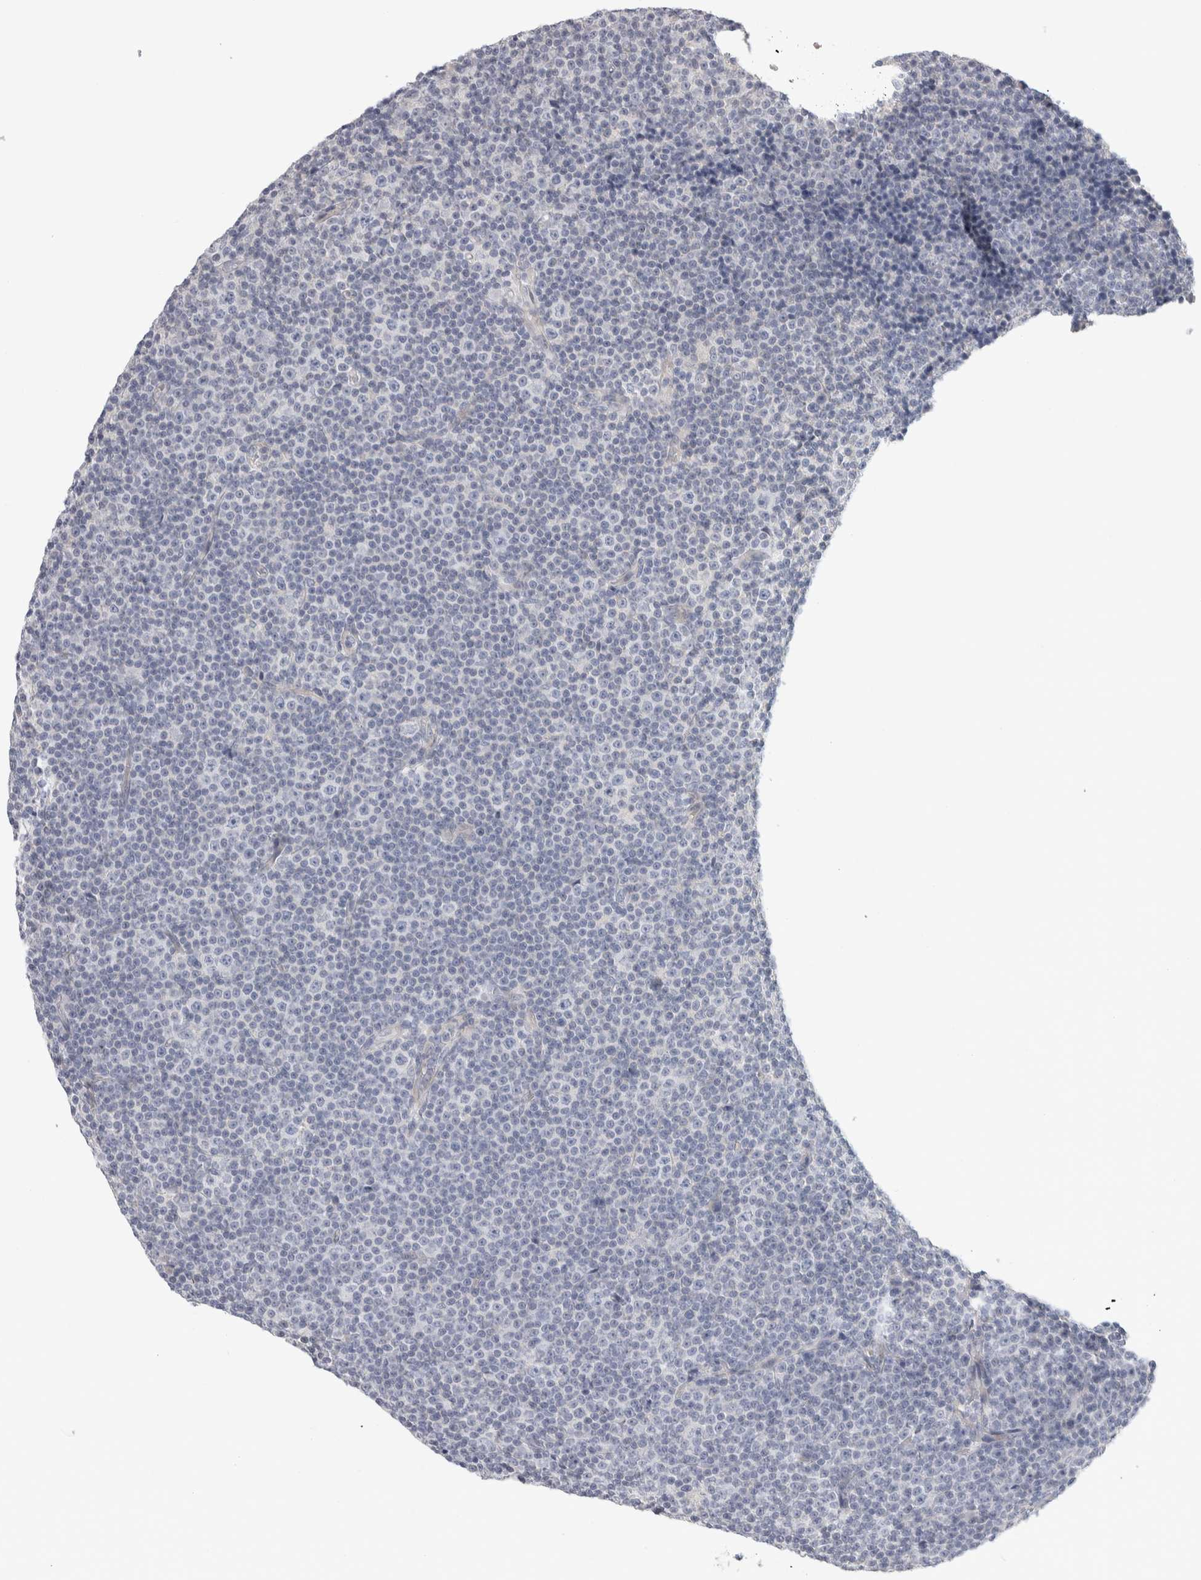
{"staining": {"intensity": "negative", "quantity": "none", "location": "none"}, "tissue": "lymphoma", "cell_type": "Tumor cells", "image_type": "cancer", "snomed": [{"axis": "morphology", "description": "Malignant lymphoma, non-Hodgkin's type, Low grade"}, {"axis": "topography", "description": "Lymph node"}], "caption": "The histopathology image demonstrates no staining of tumor cells in lymphoma.", "gene": "DCXR", "patient": {"sex": "female", "age": 67}}